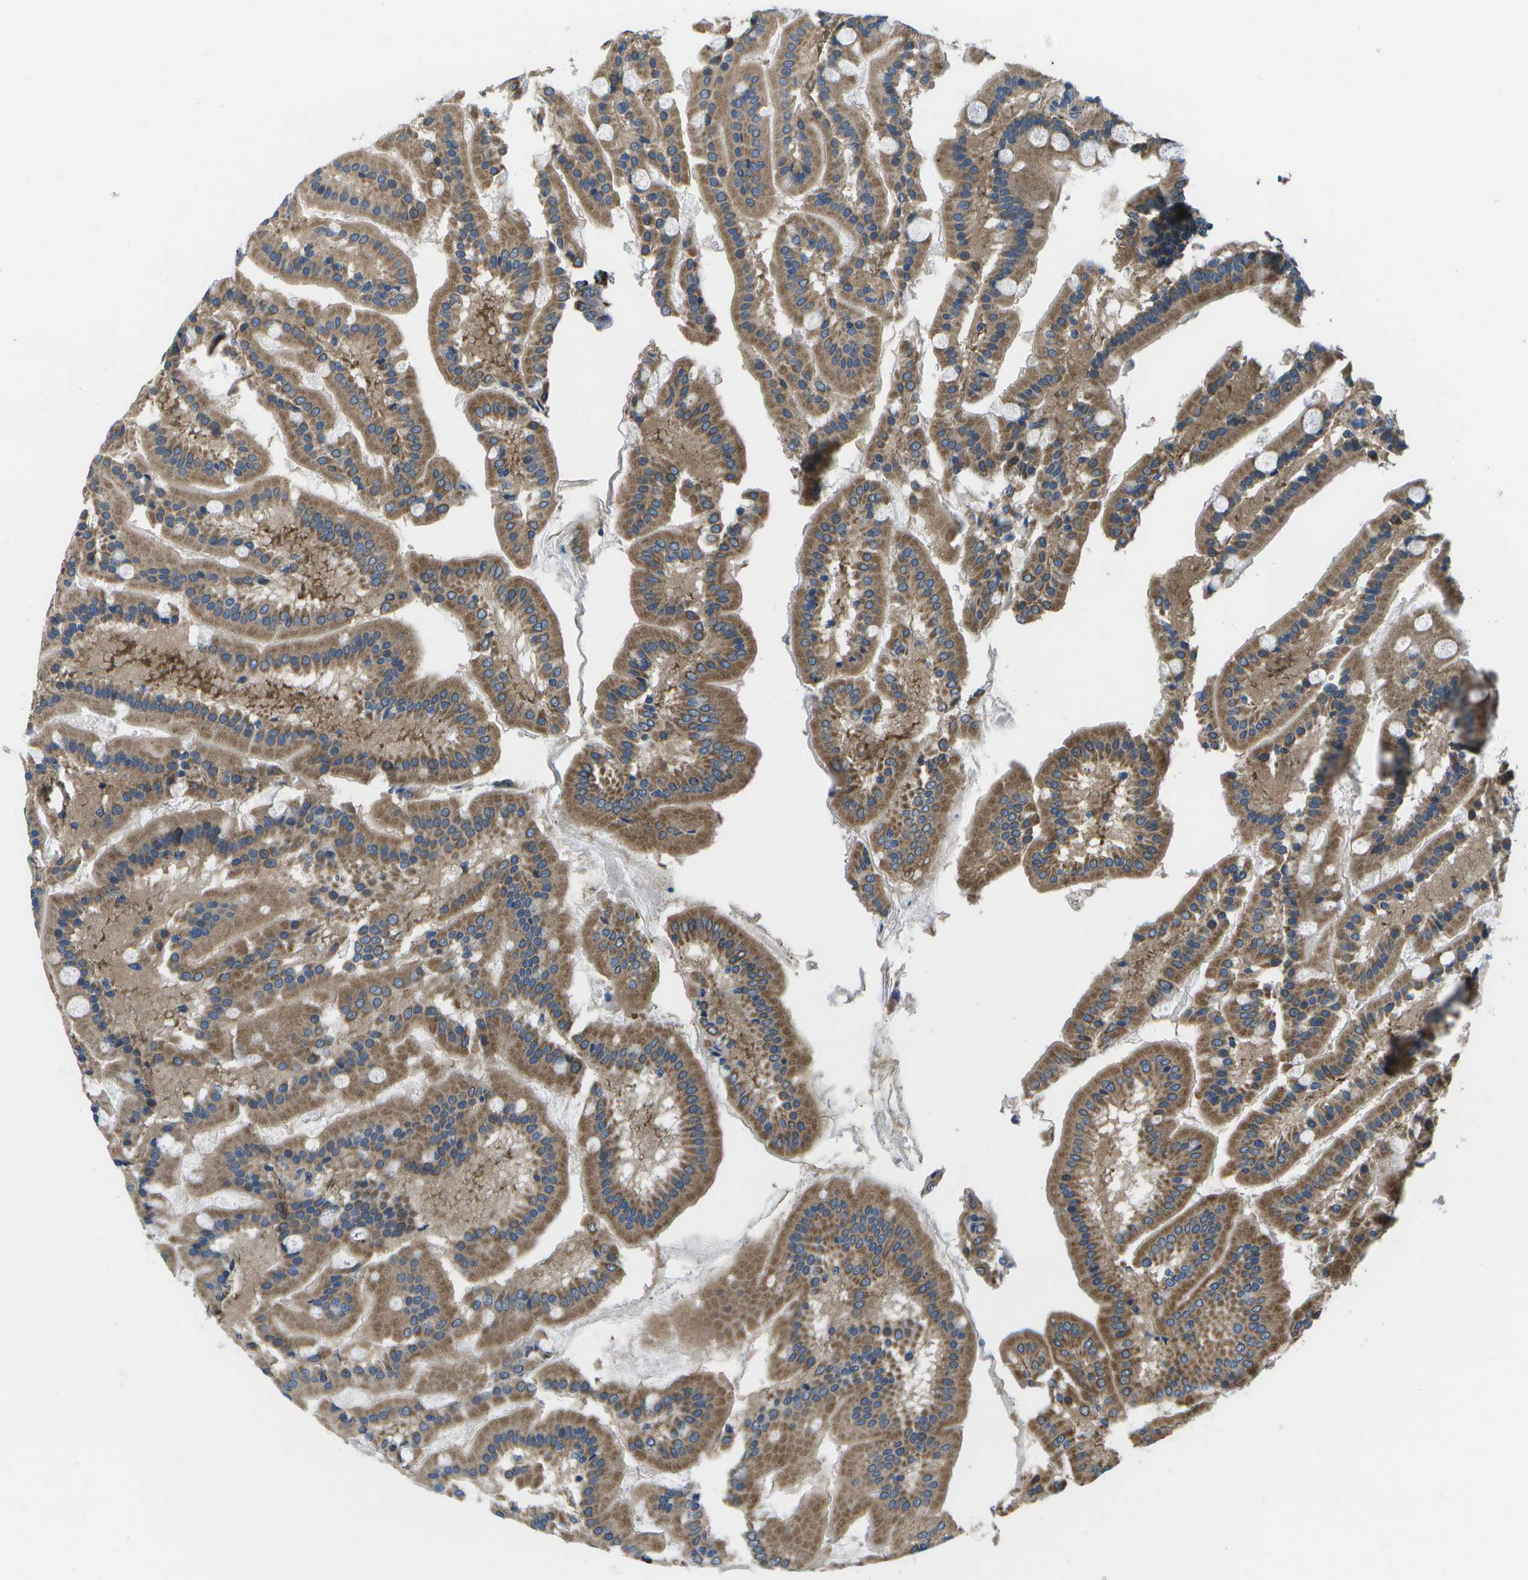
{"staining": {"intensity": "moderate", "quantity": ">75%", "location": "cytoplasmic/membranous"}, "tissue": "duodenum", "cell_type": "Glandular cells", "image_type": "normal", "snomed": [{"axis": "morphology", "description": "Normal tissue, NOS"}, {"axis": "topography", "description": "Duodenum"}], "caption": "This photomicrograph demonstrates immunohistochemistry staining of normal duodenum, with medium moderate cytoplasmic/membranous expression in about >75% of glandular cells.", "gene": "MVK", "patient": {"sex": "male", "age": 50}}